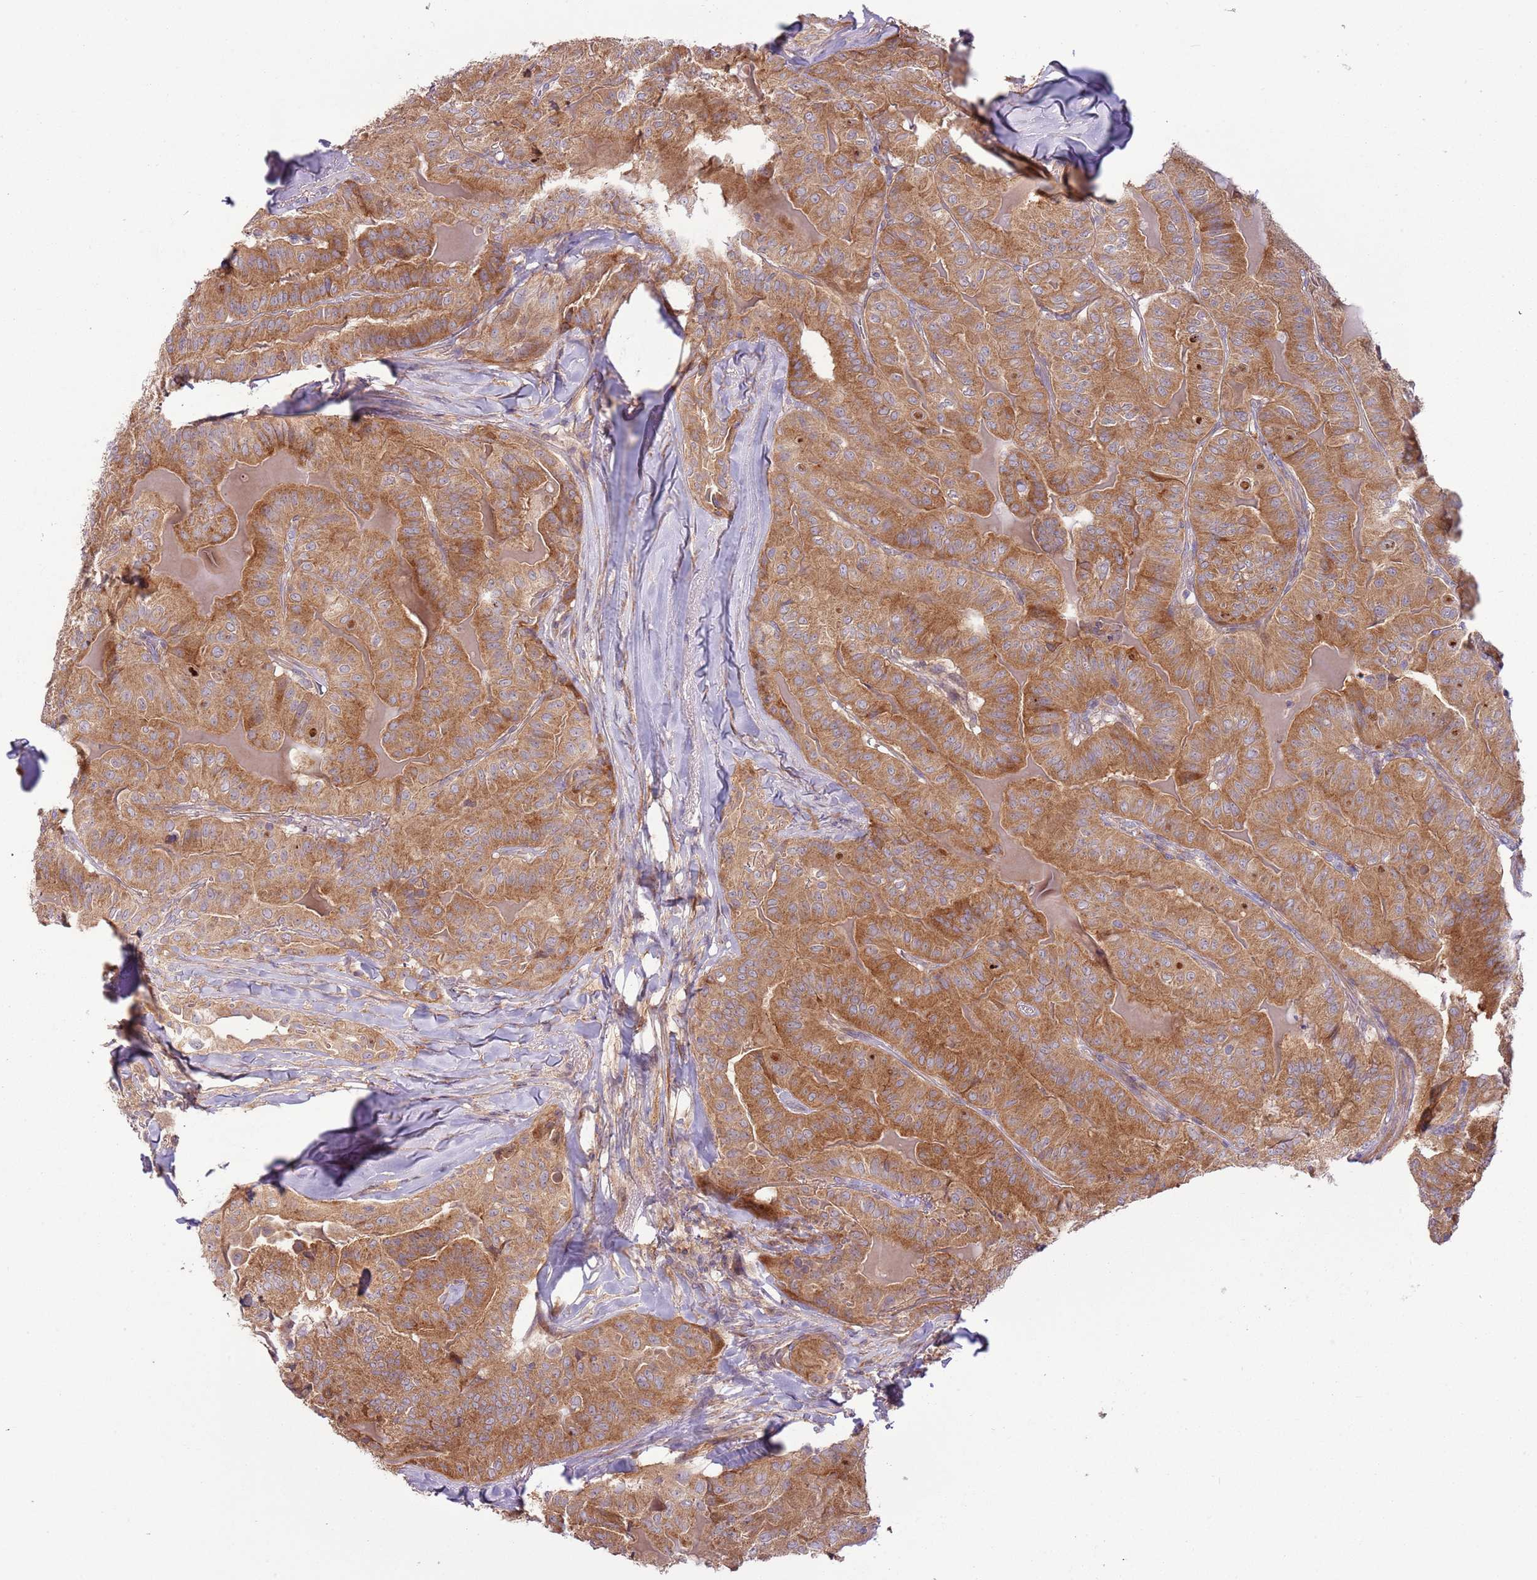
{"staining": {"intensity": "moderate", "quantity": ">75%", "location": "cytoplasmic/membranous"}, "tissue": "thyroid cancer", "cell_type": "Tumor cells", "image_type": "cancer", "snomed": [{"axis": "morphology", "description": "Papillary adenocarcinoma, NOS"}, {"axis": "topography", "description": "Thyroid gland"}], "caption": "Brown immunohistochemical staining in human thyroid papillary adenocarcinoma displays moderate cytoplasmic/membranous positivity in about >75% of tumor cells.", "gene": "RNF128", "patient": {"sex": "female", "age": 68}}